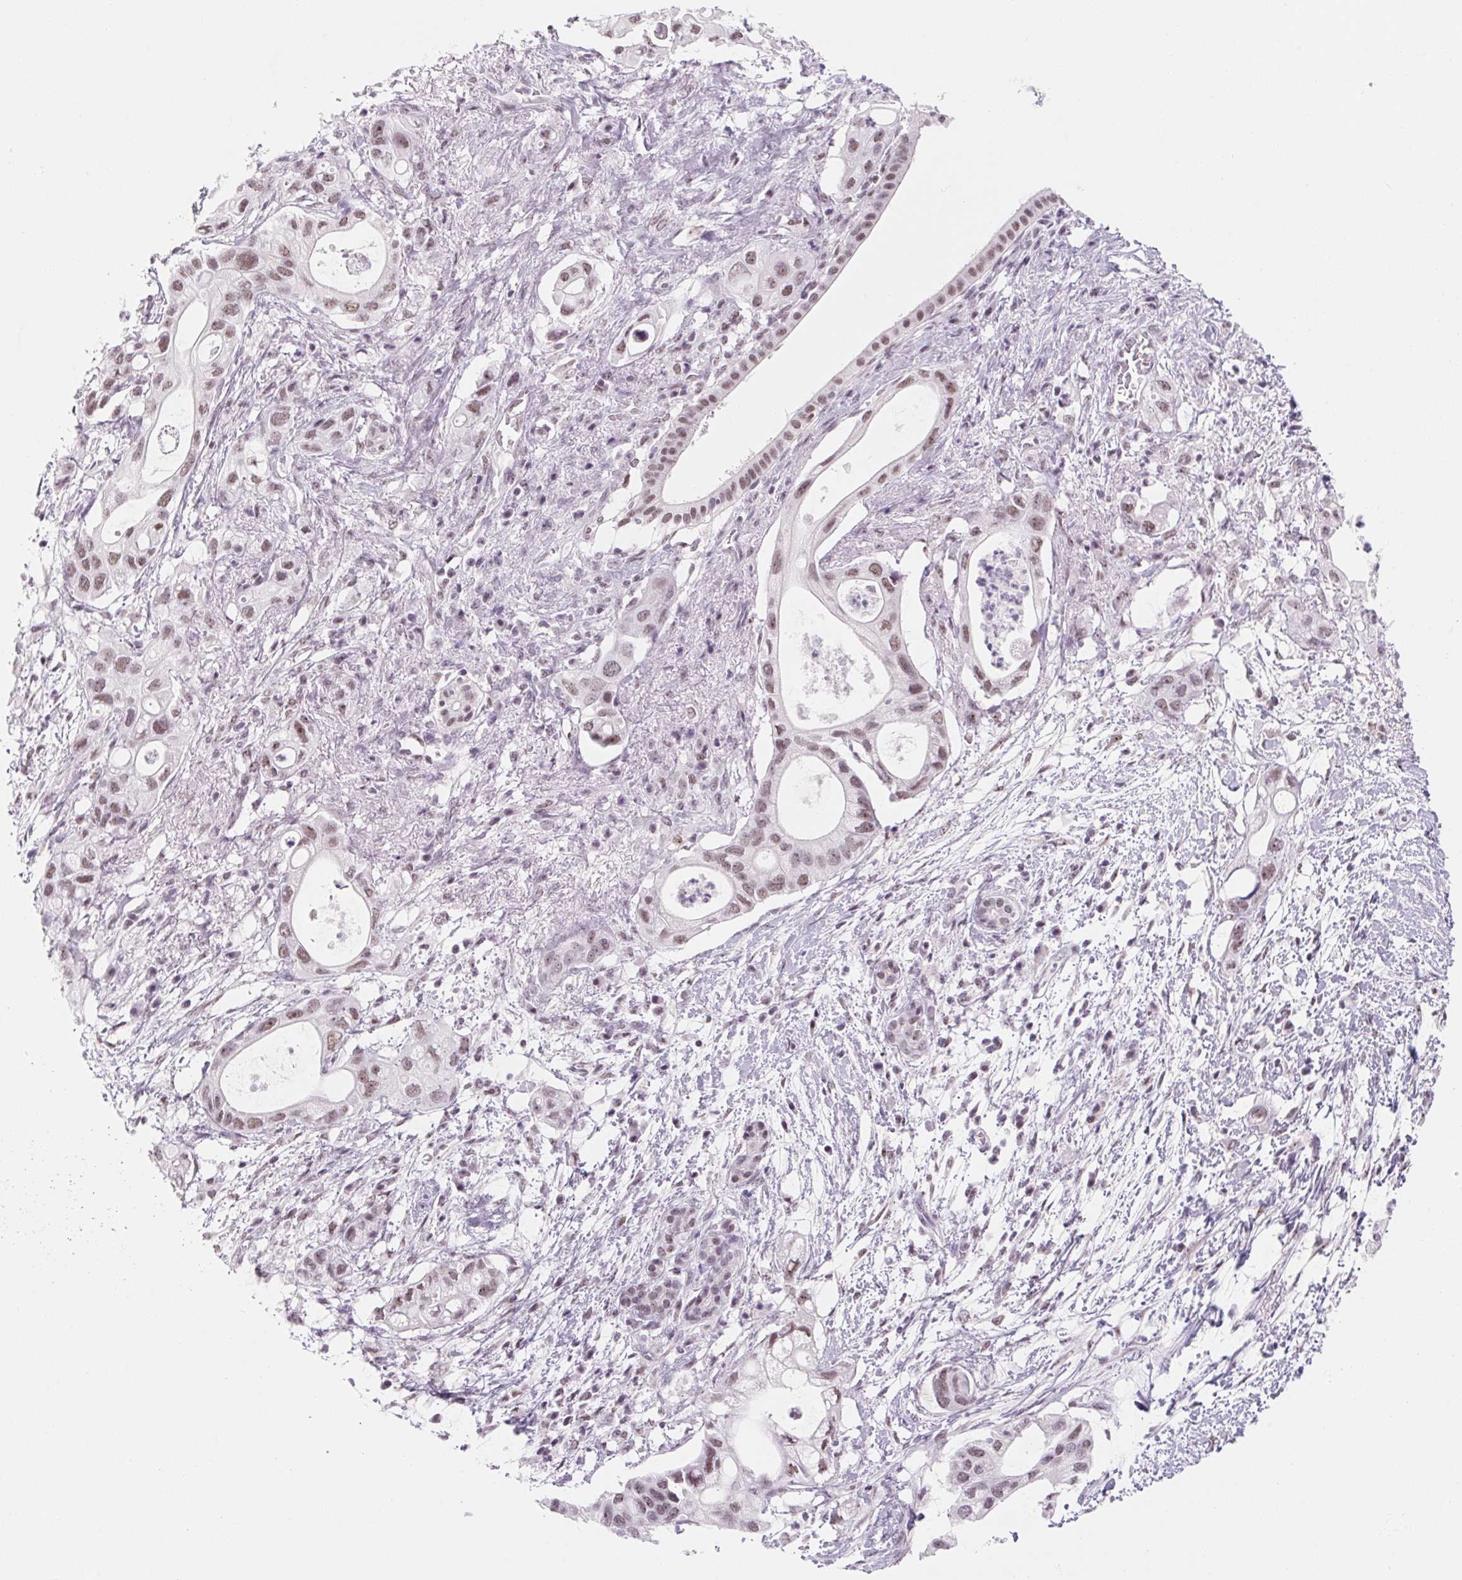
{"staining": {"intensity": "weak", "quantity": ">75%", "location": "nuclear"}, "tissue": "pancreatic cancer", "cell_type": "Tumor cells", "image_type": "cancer", "snomed": [{"axis": "morphology", "description": "Adenocarcinoma, NOS"}, {"axis": "topography", "description": "Pancreas"}], "caption": "Immunohistochemistry (IHC) (DAB) staining of pancreatic cancer exhibits weak nuclear protein staining in about >75% of tumor cells.", "gene": "ZIC4", "patient": {"sex": "female", "age": 72}}